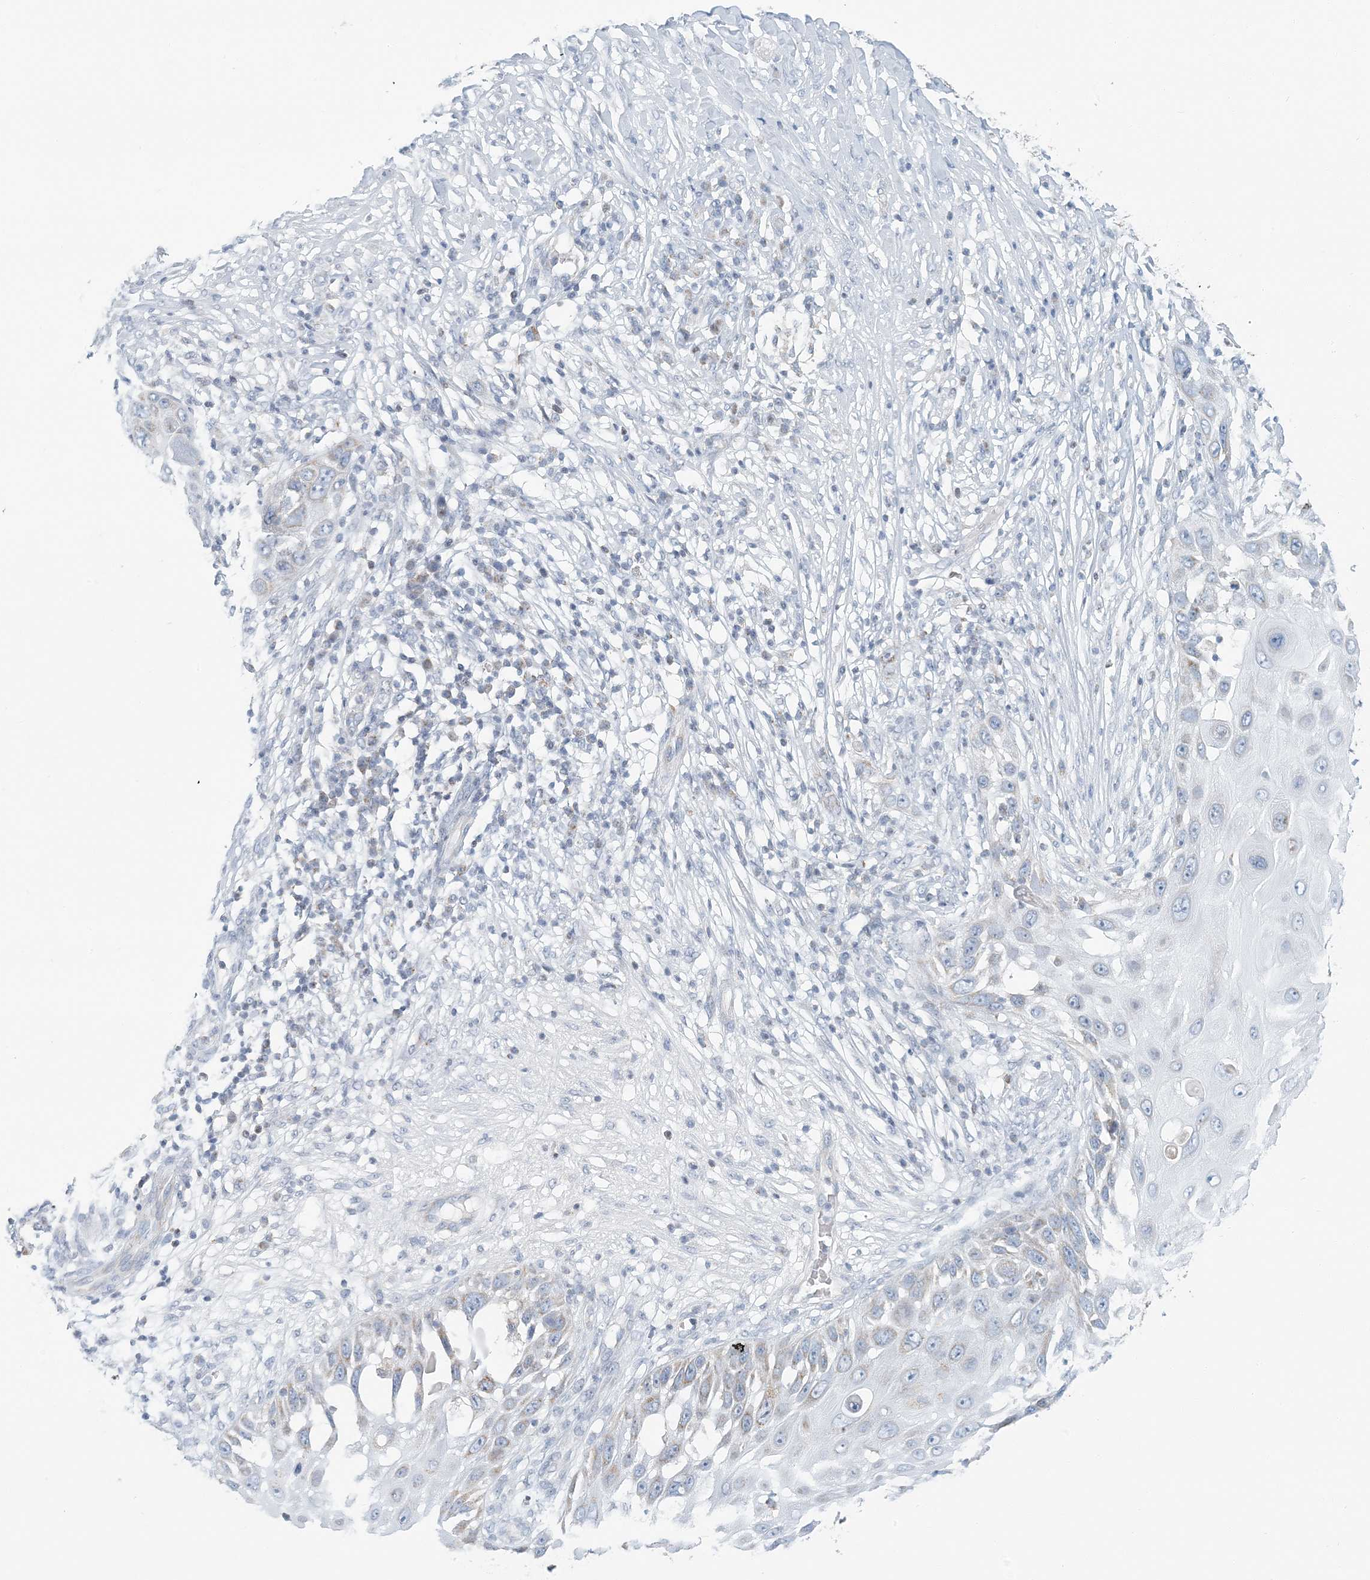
{"staining": {"intensity": "negative", "quantity": "none", "location": "none"}, "tissue": "skin cancer", "cell_type": "Tumor cells", "image_type": "cancer", "snomed": [{"axis": "morphology", "description": "Squamous cell carcinoma, NOS"}, {"axis": "topography", "description": "Skin"}], "caption": "This is an immunohistochemistry histopathology image of human skin cancer (squamous cell carcinoma). There is no staining in tumor cells.", "gene": "BDH1", "patient": {"sex": "female", "age": 44}}